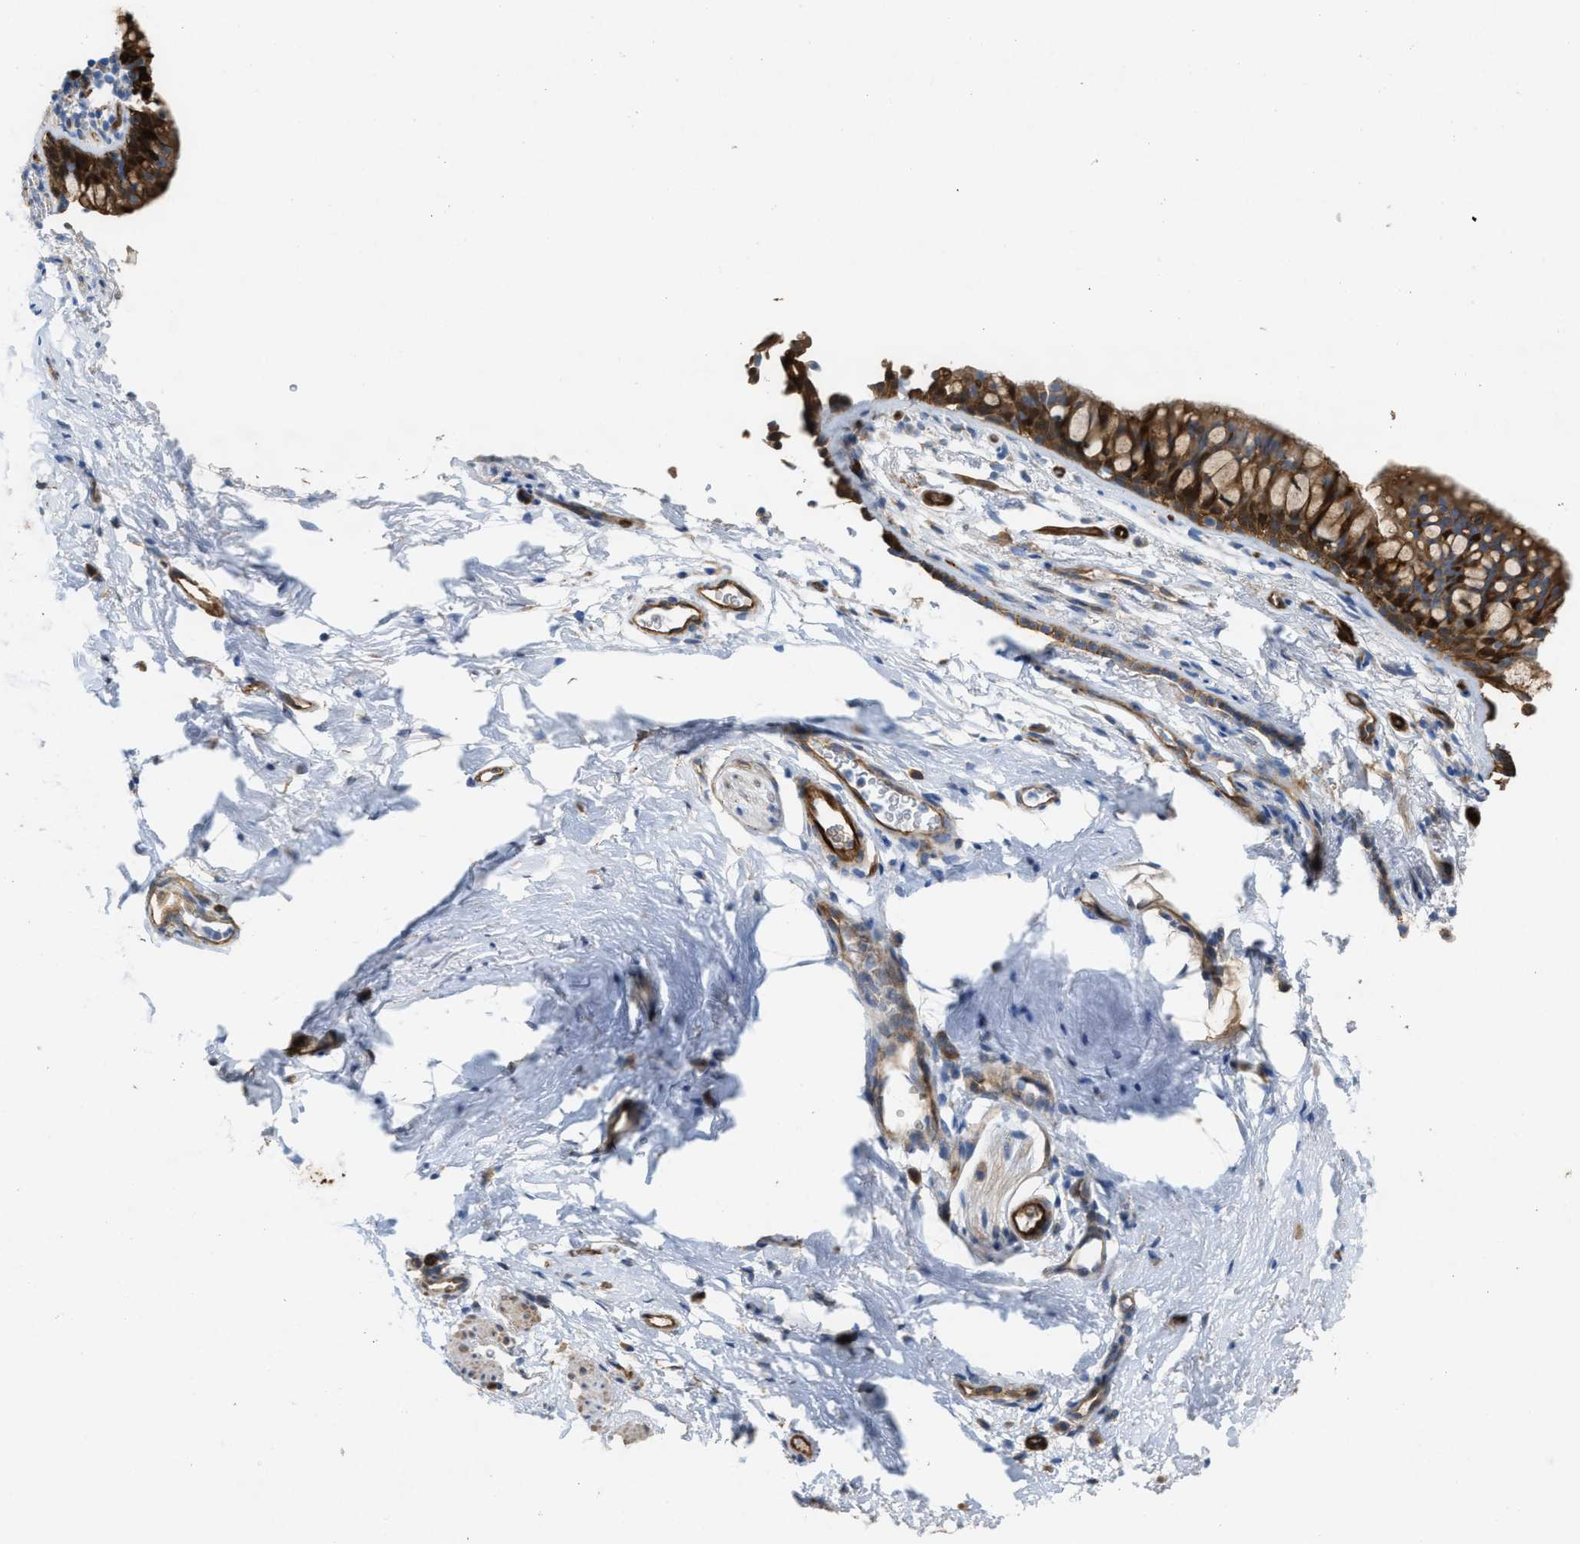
{"staining": {"intensity": "strong", "quantity": ">75%", "location": "cytoplasmic/membranous"}, "tissue": "bronchus", "cell_type": "Respiratory epithelial cells", "image_type": "normal", "snomed": [{"axis": "morphology", "description": "Normal tissue, NOS"}, {"axis": "topography", "description": "Cartilage tissue"}, {"axis": "topography", "description": "Bronchus"}], "caption": "Human bronchus stained with a brown dye shows strong cytoplasmic/membranous positive positivity in about >75% of respiratory epithelial cells.", "gene": "ASS1", "patient": {"sex": "female", "age": 53}}